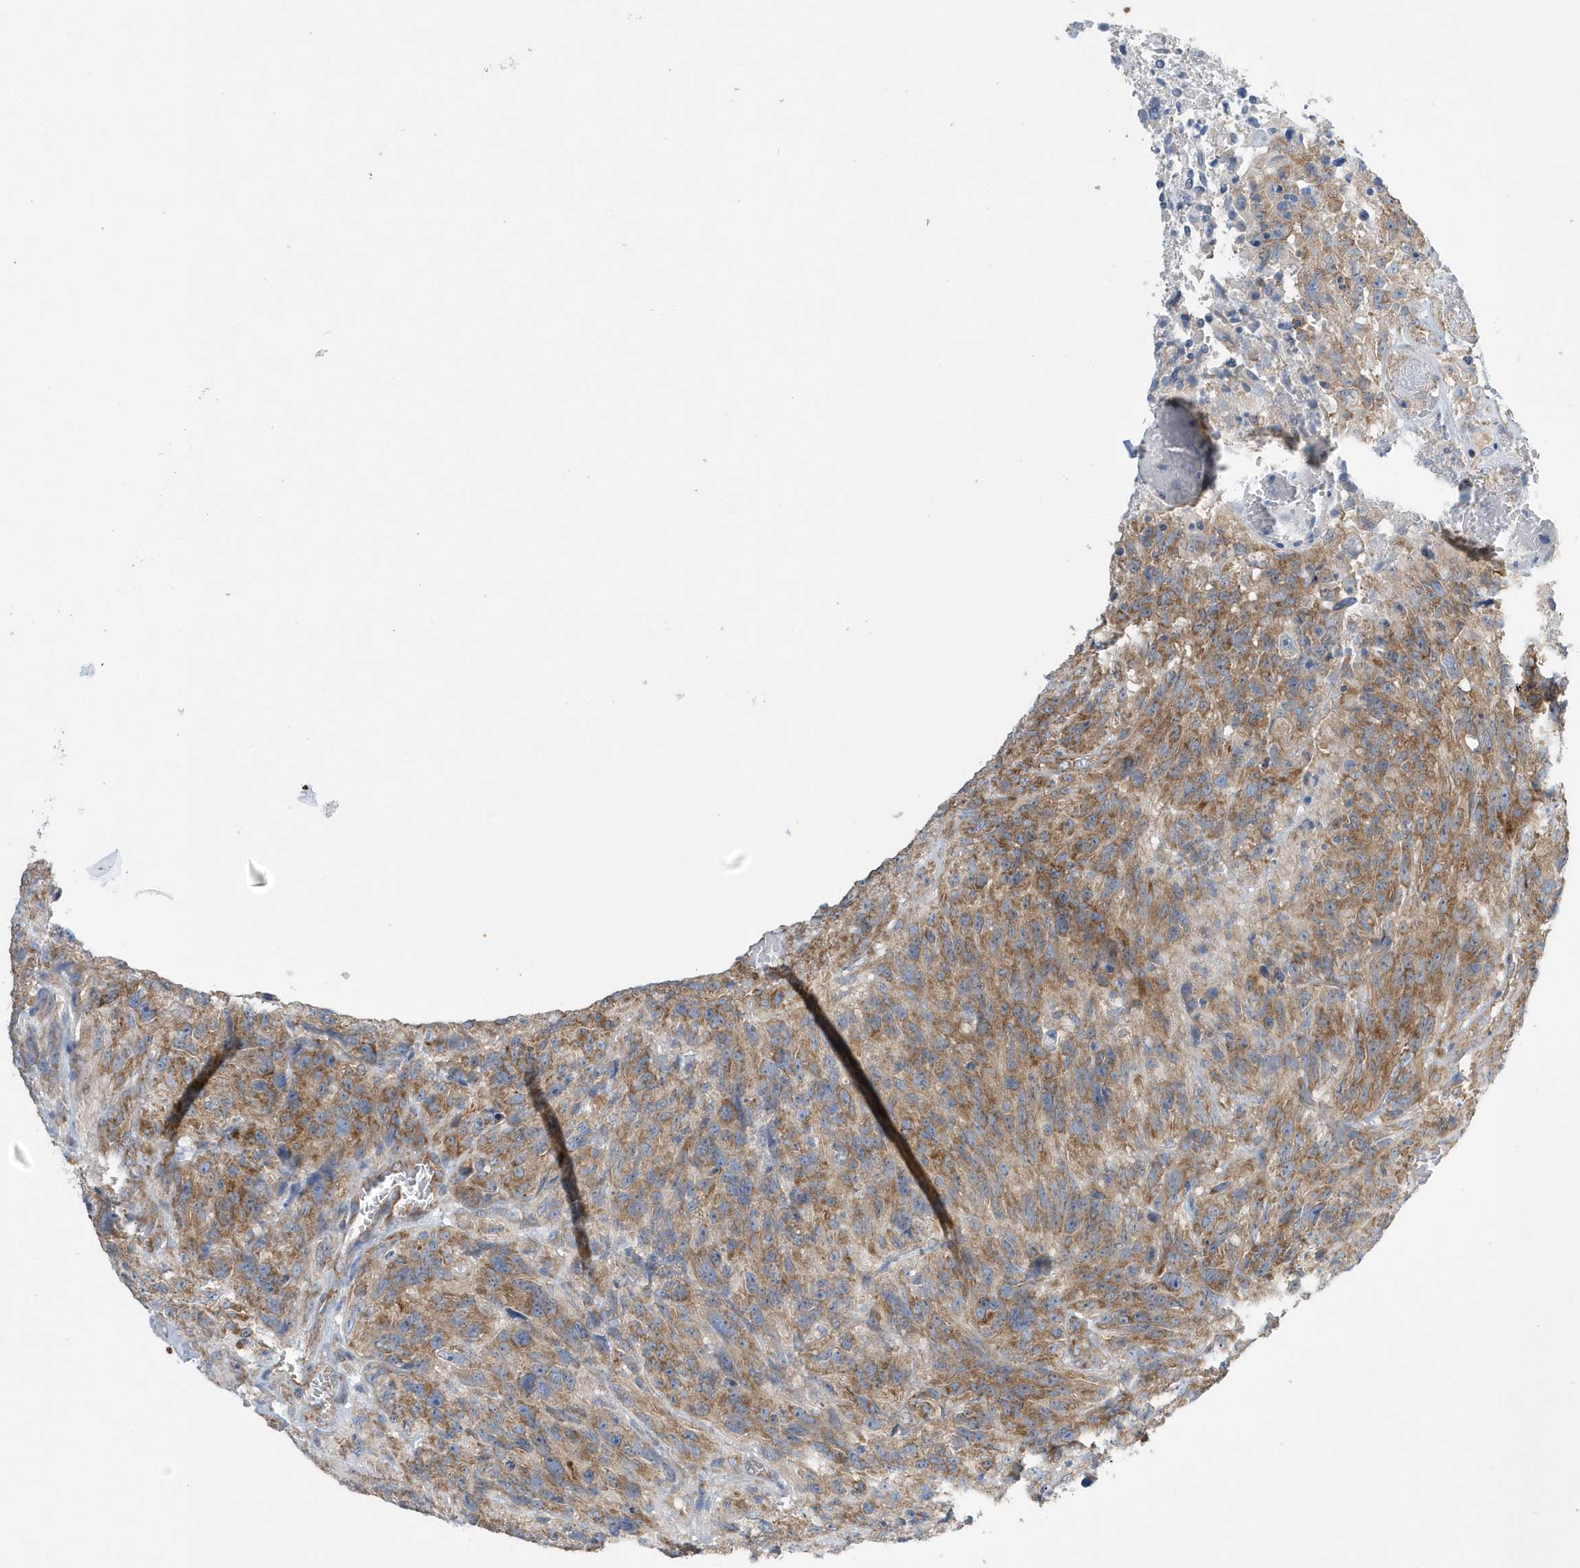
{"staining": {"intensity": "moderate", "quantity": ">75%", "location": "cytoplasmic/membranous"}, "tissue": "glioma", "cell_type": "Tumor cells", "image_type": "cancer", "snomed": [{"axis": "morphology", "description": "Glioma, malignant, High grade"}, {"axis": "topography", "description": "Brain"}], "caption": "Moderate cytoplasmic/membranous positivity for a protein is appreciated in about >75% of tumor cells of glioma using IHC.", "gene": "SPATA5", "patient": {"sex": "male", "age": 69}}